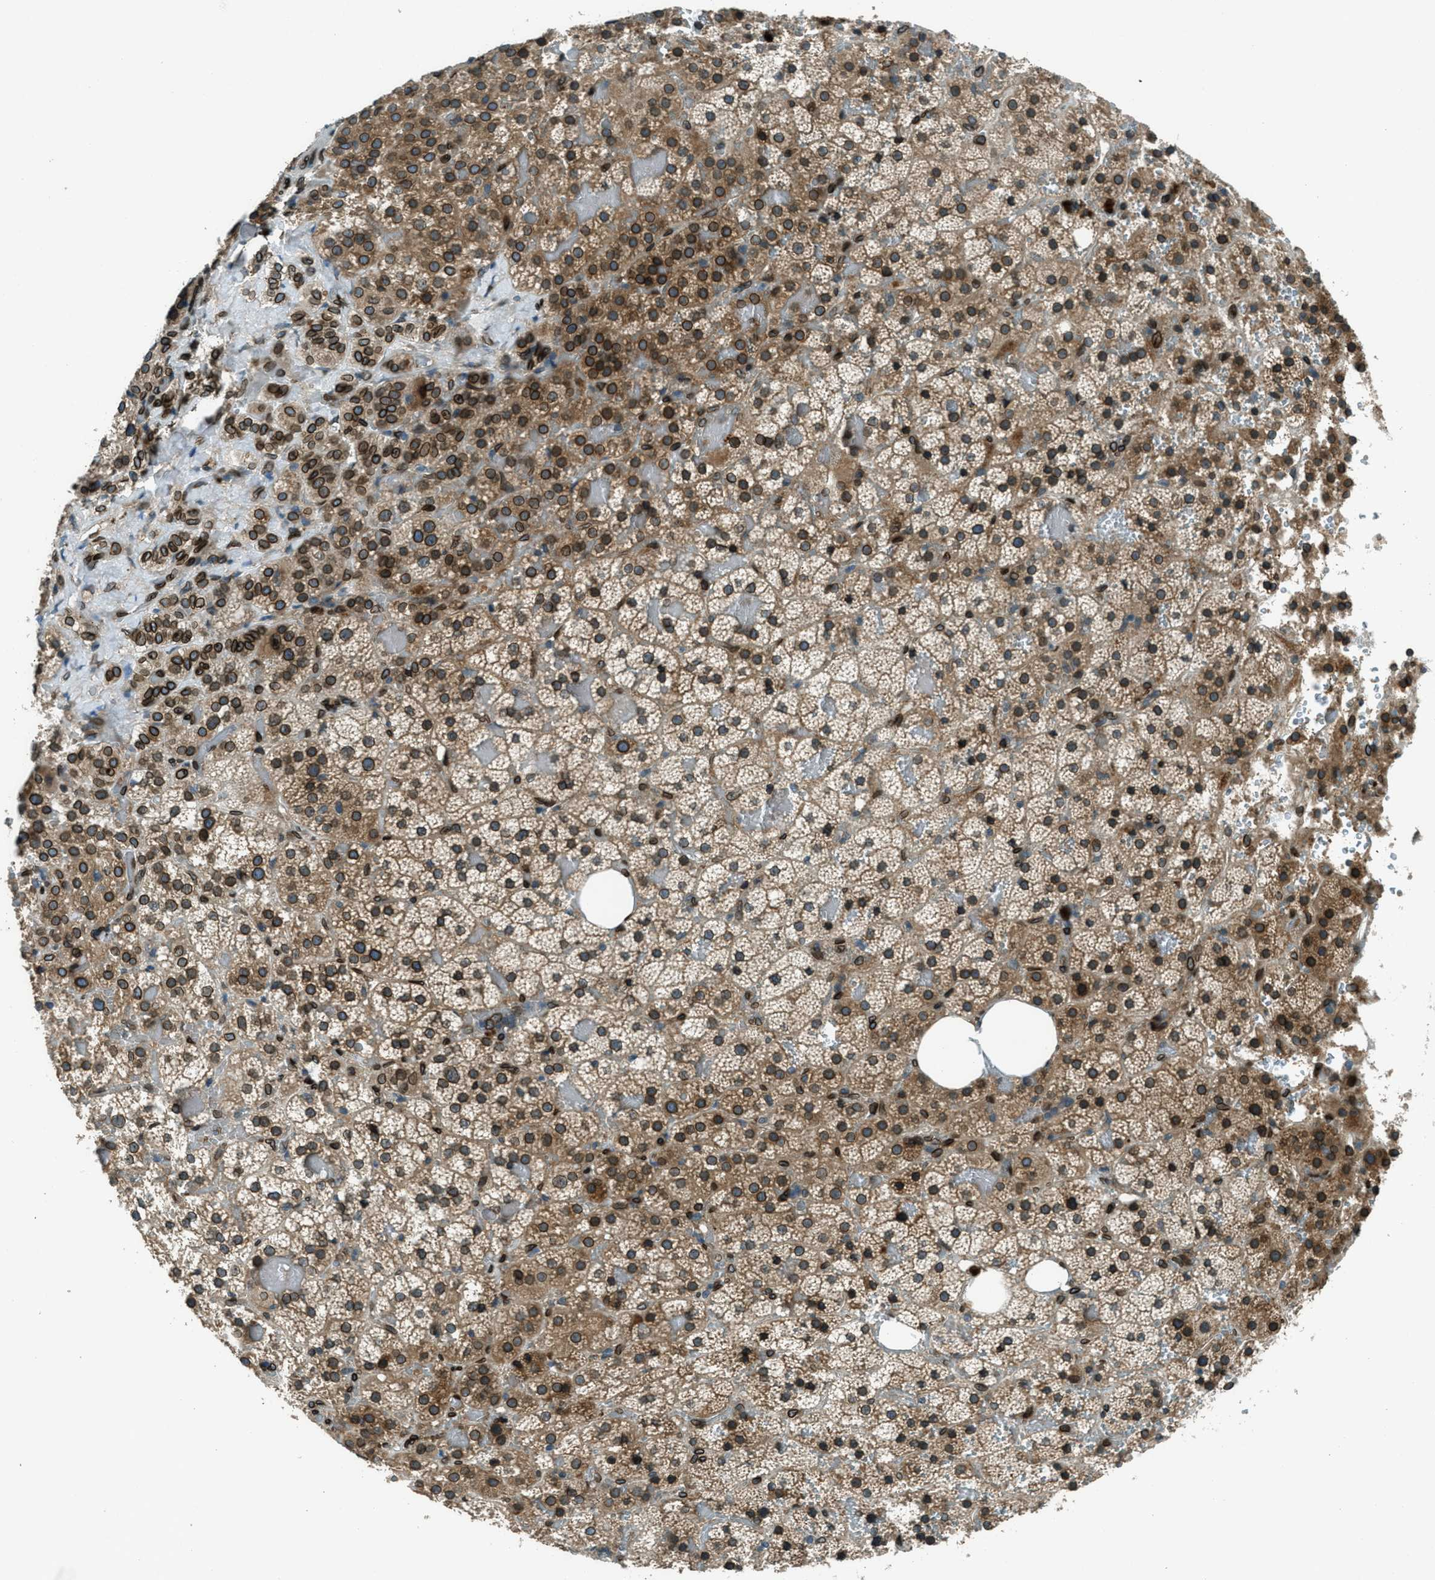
{"staining": {"intensity": "strong", "quantity": ">75%", "location": "cytoplasmic/membranous,nuclear"}, "tissue": "adrenal gland", "cell_type": "Glandular cells", "image_type": "normal", "snomed": [{"axis": "morphology", "description": "Normal tissue, NOS"}, {"axis": "topography", "description": "Adrenal gland"}], "caption": "Immunohistochemistry (IHC) of benign human adrenal gland displays high levels of strong cytoplasmic/membranous,nuclear staining in about >75% of glandular cells. The staining was performed using DAB (3,3'-diaminobenzidine), with brown indicating positive protein expression. Nuclei are stained blue with hematoxylin.", "gene": "LEMD2", "patient": {"sex": "female", "age": 59}}